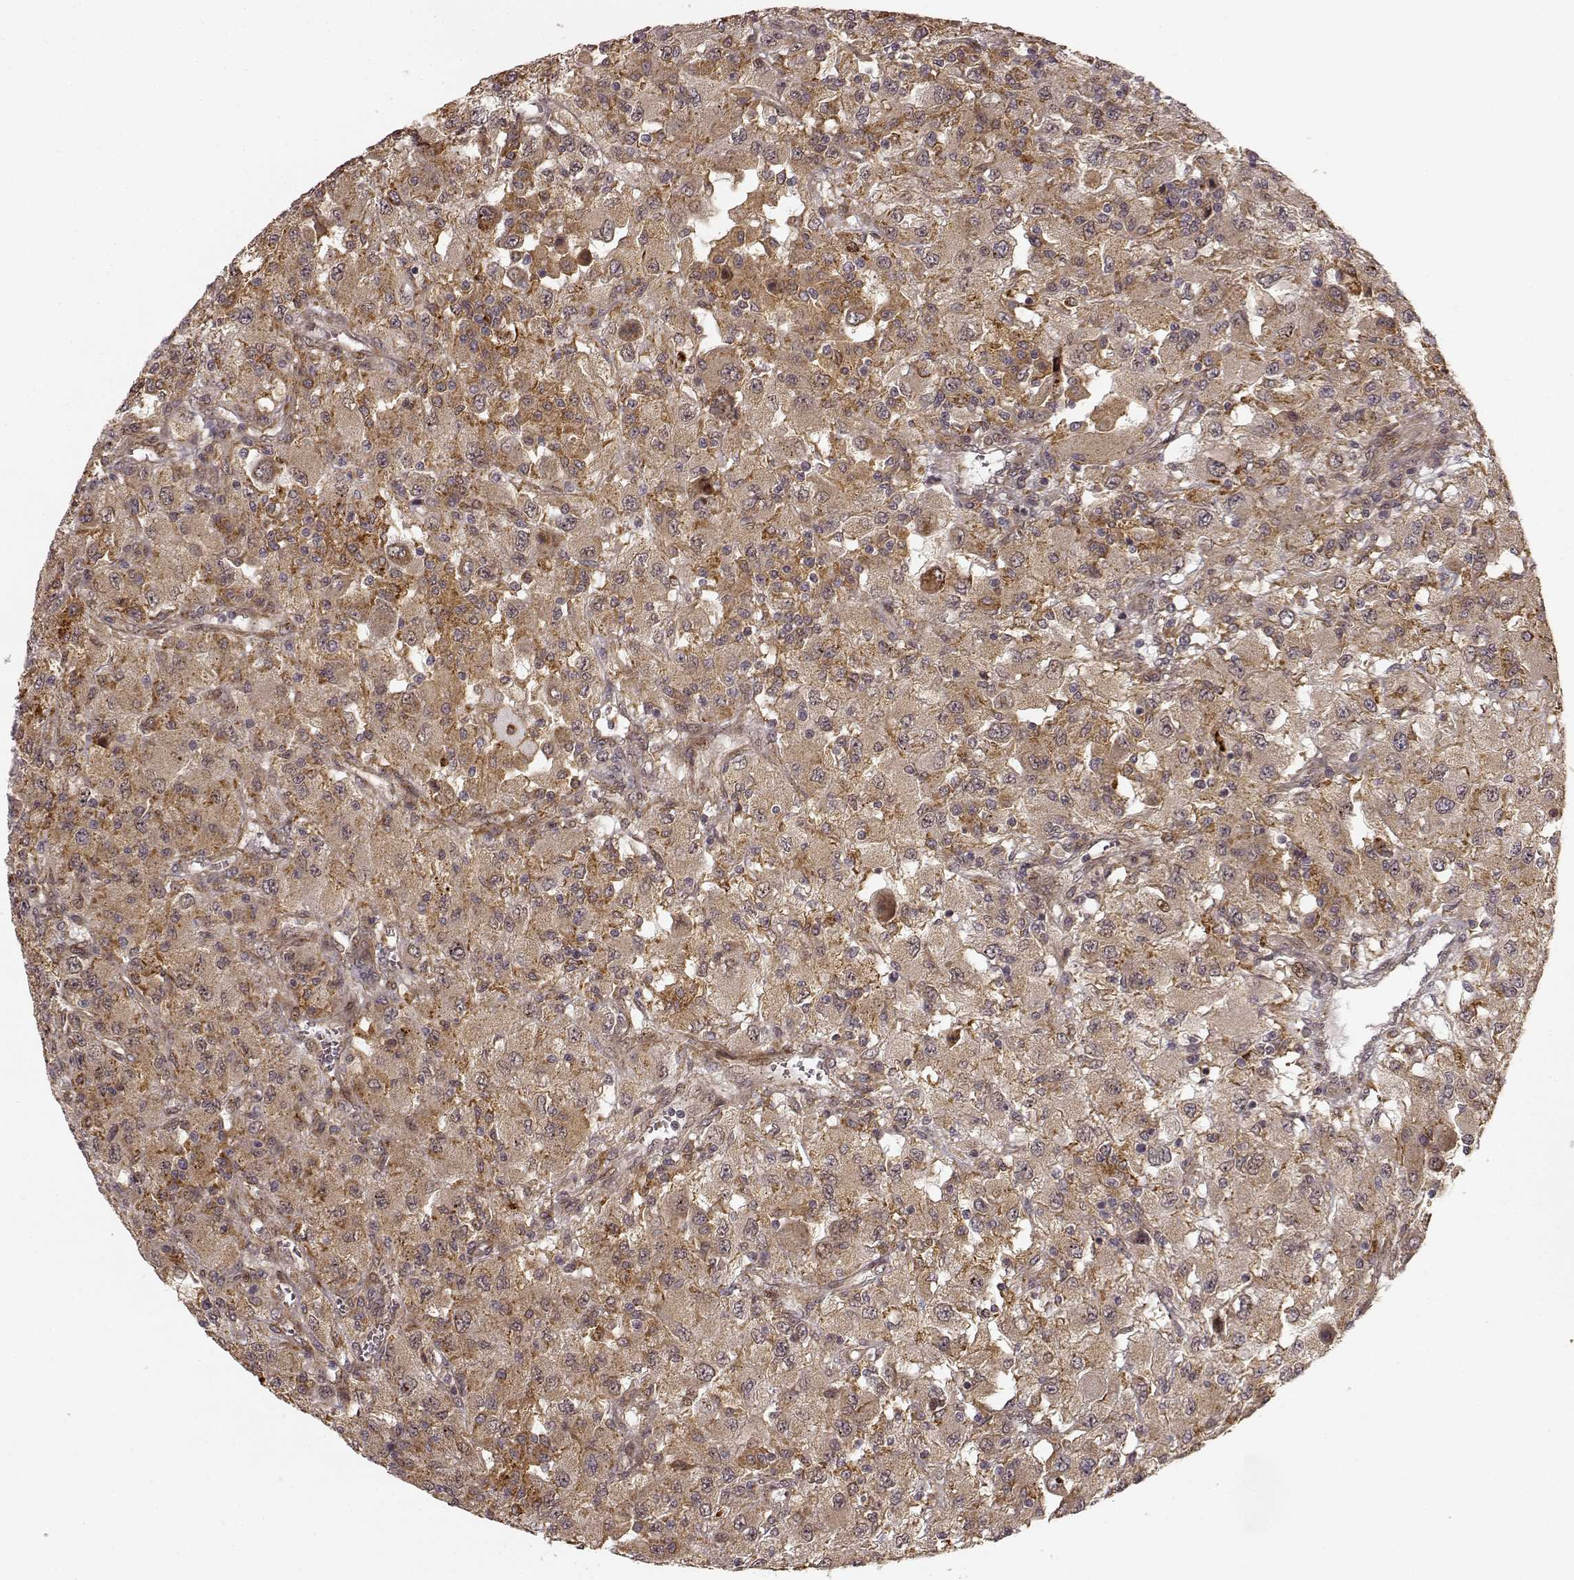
{"staining": {"intensity": "moderate", "quantity": ">75%", "location": "cytoplasmic/membranous"}, "tissue": "renal cancer", "cell_type": "Tumor cells", "image_type": "cancer", "snomed": [{"axis": "morphology", "description": "Adenocarcinoma, NOS"}, {"axis": "topography", "description": "Kidney"}], "caption": "A brown stain shows moderate cytoplasmic/membranous expression of a protein in human renal cancer tumor cells.", "gene": "SLC12A9", "patient": {"sex": "female", "age": 67}}